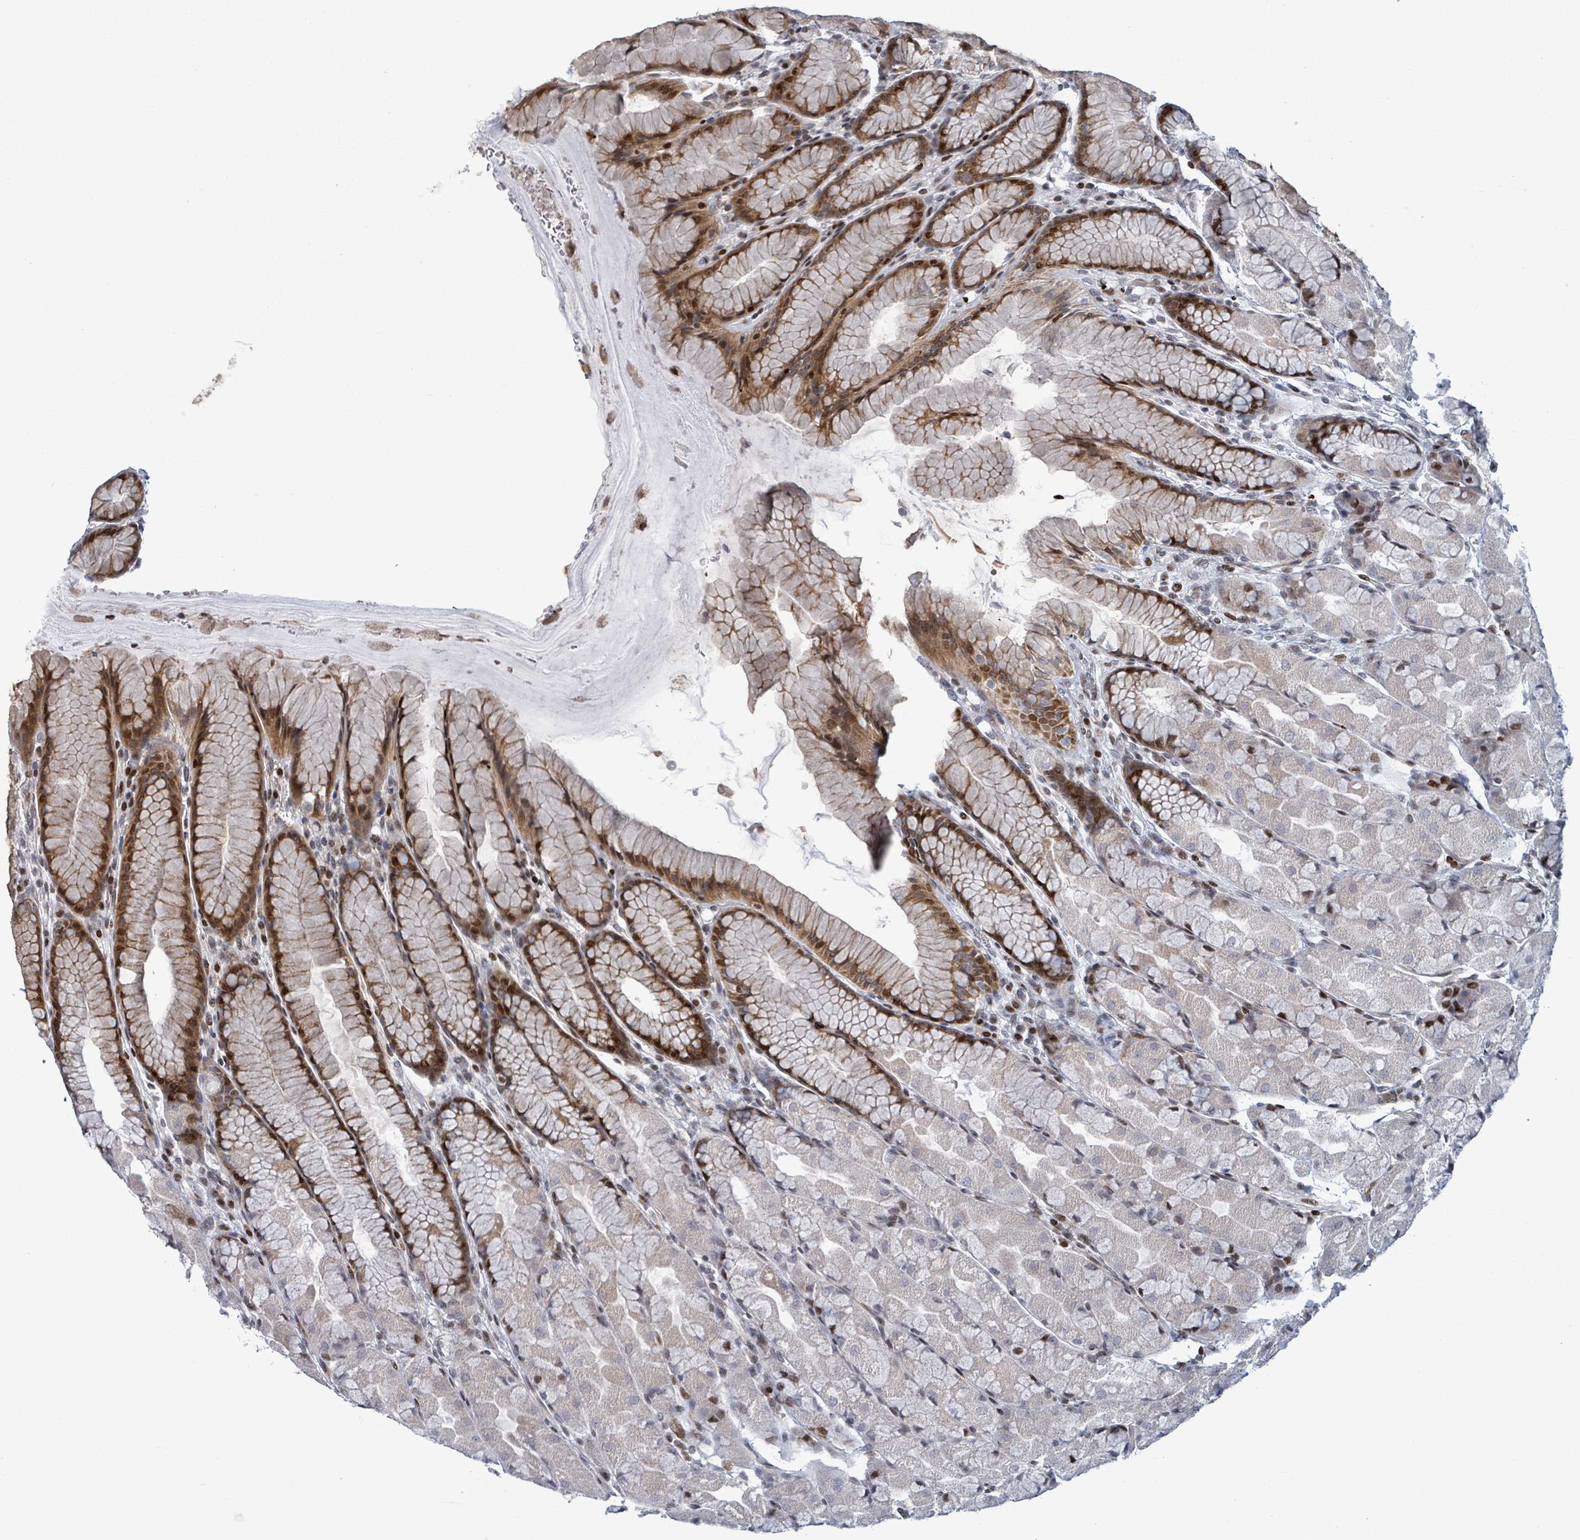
{"staining": {"intensity": "strong", "quantity": "25%-75%", "location": "cytoplasmic/membranous,nuclear"}, "tissue": "stomach", "cell_type": "Glandular cells", "image_type": "normal", "snomed": [{"axis": "morphology", "description": "Normal tissue, NOS"}, {"axis": "topography", "description": "Stomach"}], "caption": "The histopathology image shows immunohistochemical staining of unremarkable stomach. There is strong cytoplasmic/membranous,nuclear positivity is appreciated in about 25%-75% of glandular cells.", "gene": "FNDC4", "patient": {"sex": "male", "age": 57}}